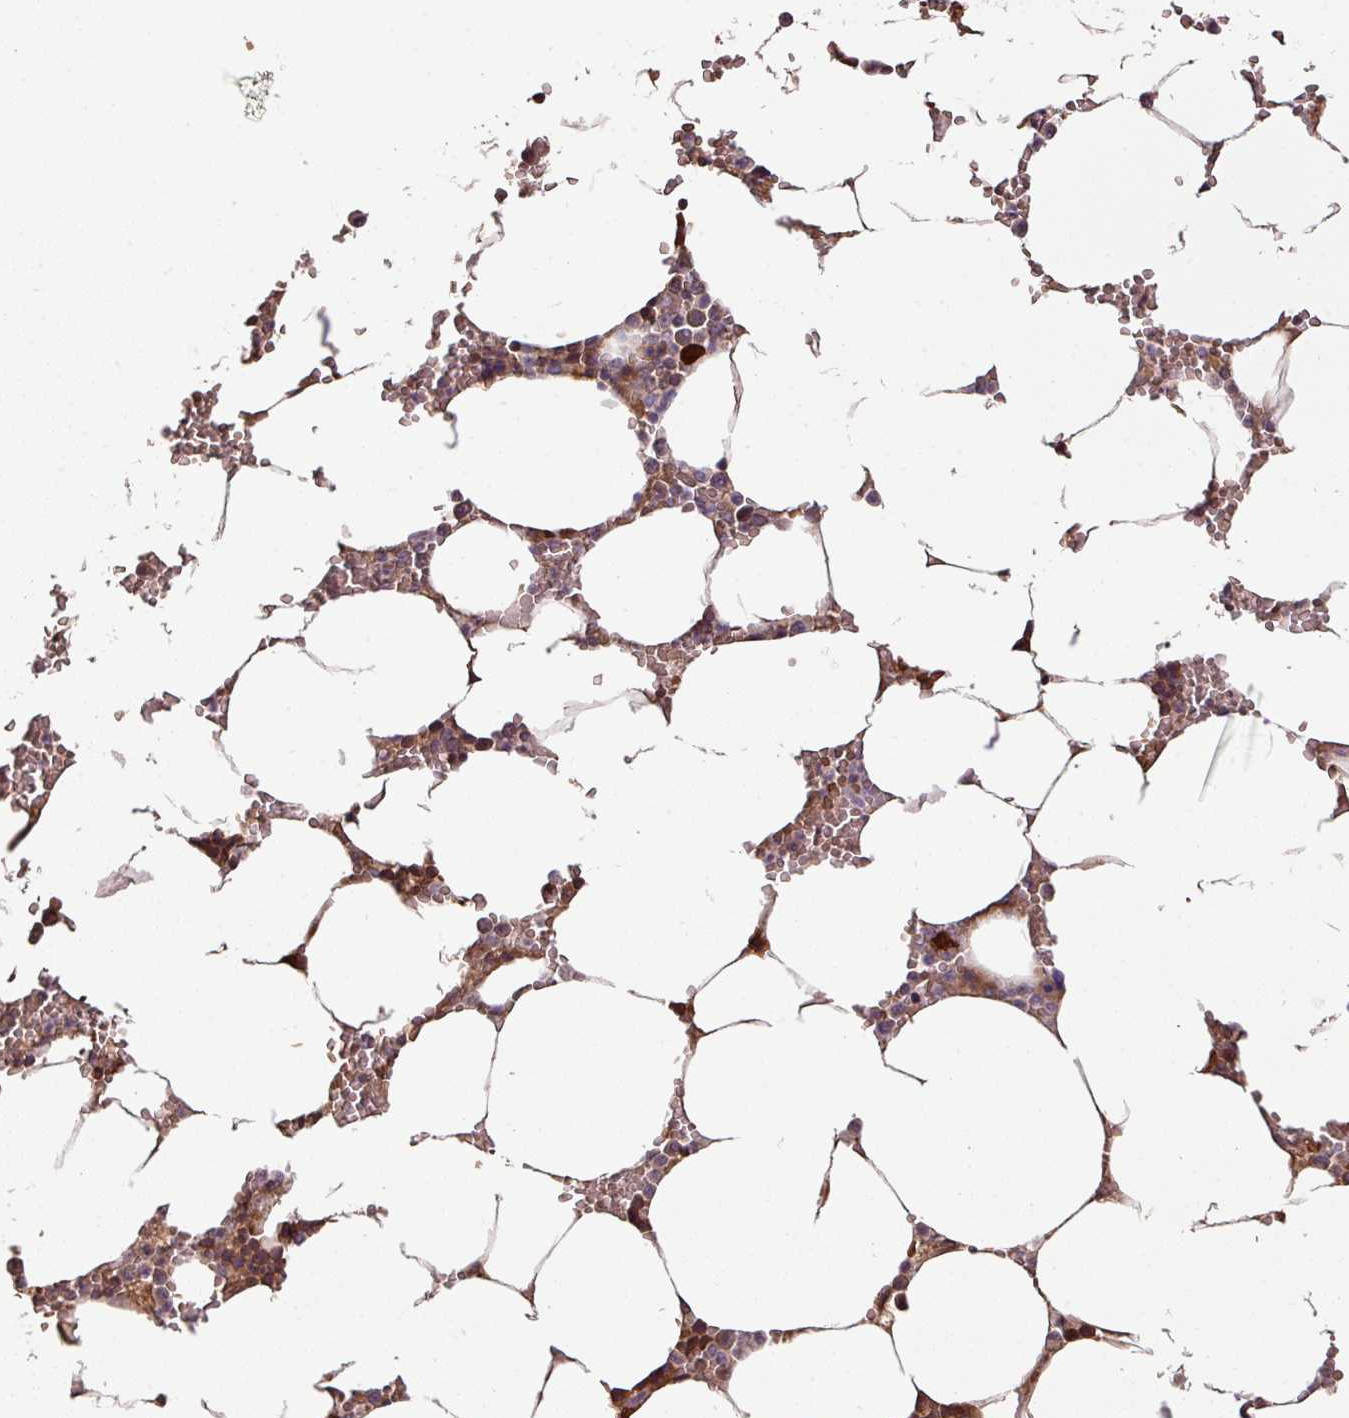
{"staining": {"intensity": "moderate", "quantity": ">75%", "location": "cytoplasmic/membranous"}, "tissue": "bone marrow", "cell_type": "Hematopoietic cells", "image_type": "normal", "snomed": [{"axis": "morphology", "description": "Normal tissue, NOS"}, {"axis": "topography", "description": "Bone marrow"}], "caption": "Hematopoietic cells demonstrate moderate cytoplasmic/membranous positivity in about >75% of cells in normal bone marrow.", "gene": "NHSL2", "patient": {"sex": "male", "age": 70}}